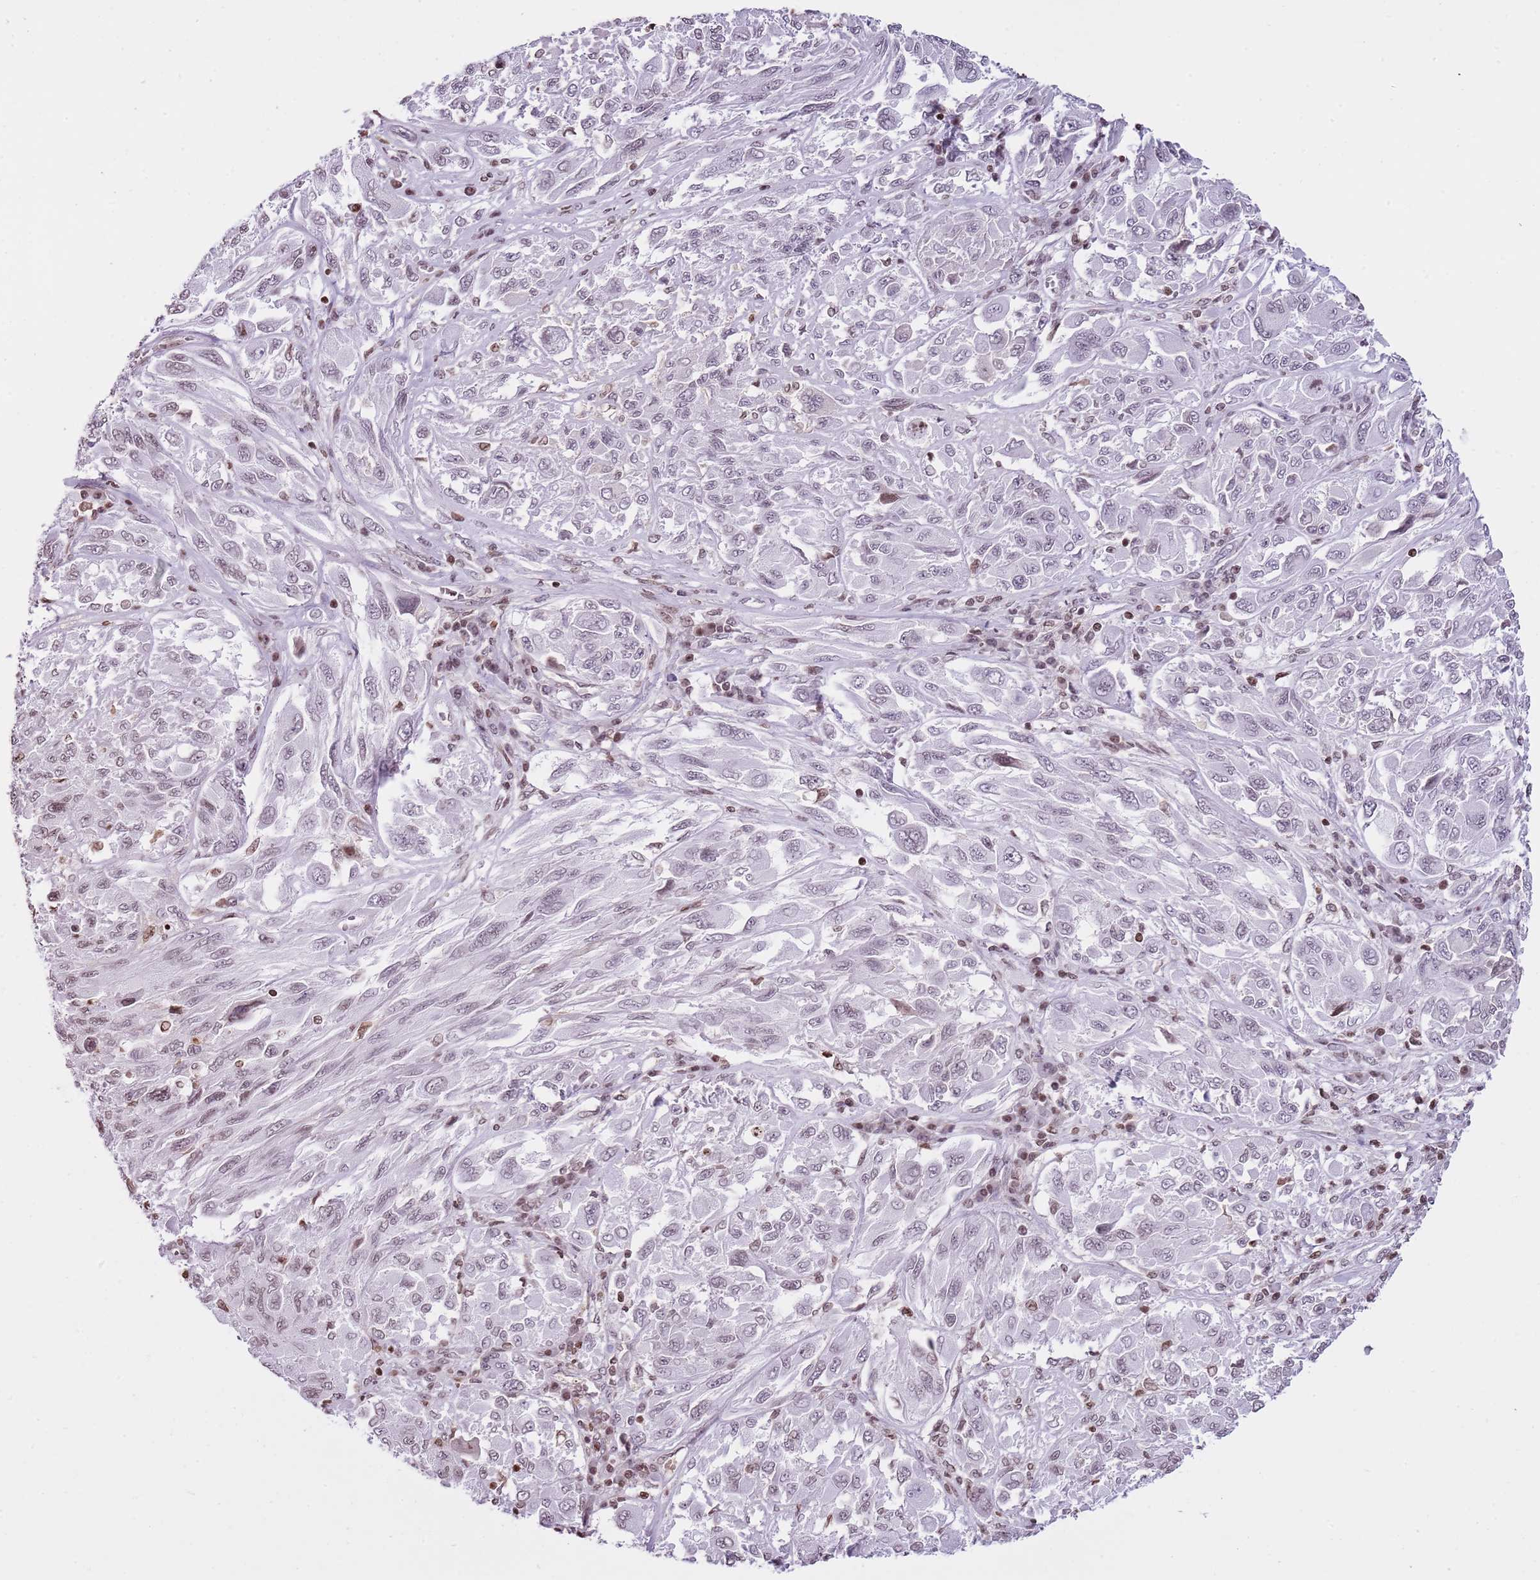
{"staining": {"intensity": "weak", "quantity": "25%-75%", "location": "nuclear"}, "tissue": "melanoma", "cell_type": "Tumor cells", "image_type": "cancer", "snomed": [{"axis": "morphology", "description": "Malignant melanoma, NOS"}, {"axis": "topography", "description": "Skin"}], "caption": "Immunohistochemical staining of melanoma exhibits low levels of weak nuclear protein positivity in about 25%-75% of tumor cells.", "gene": "KPNA3", "patient": {"sex": "female", "age": 91}}